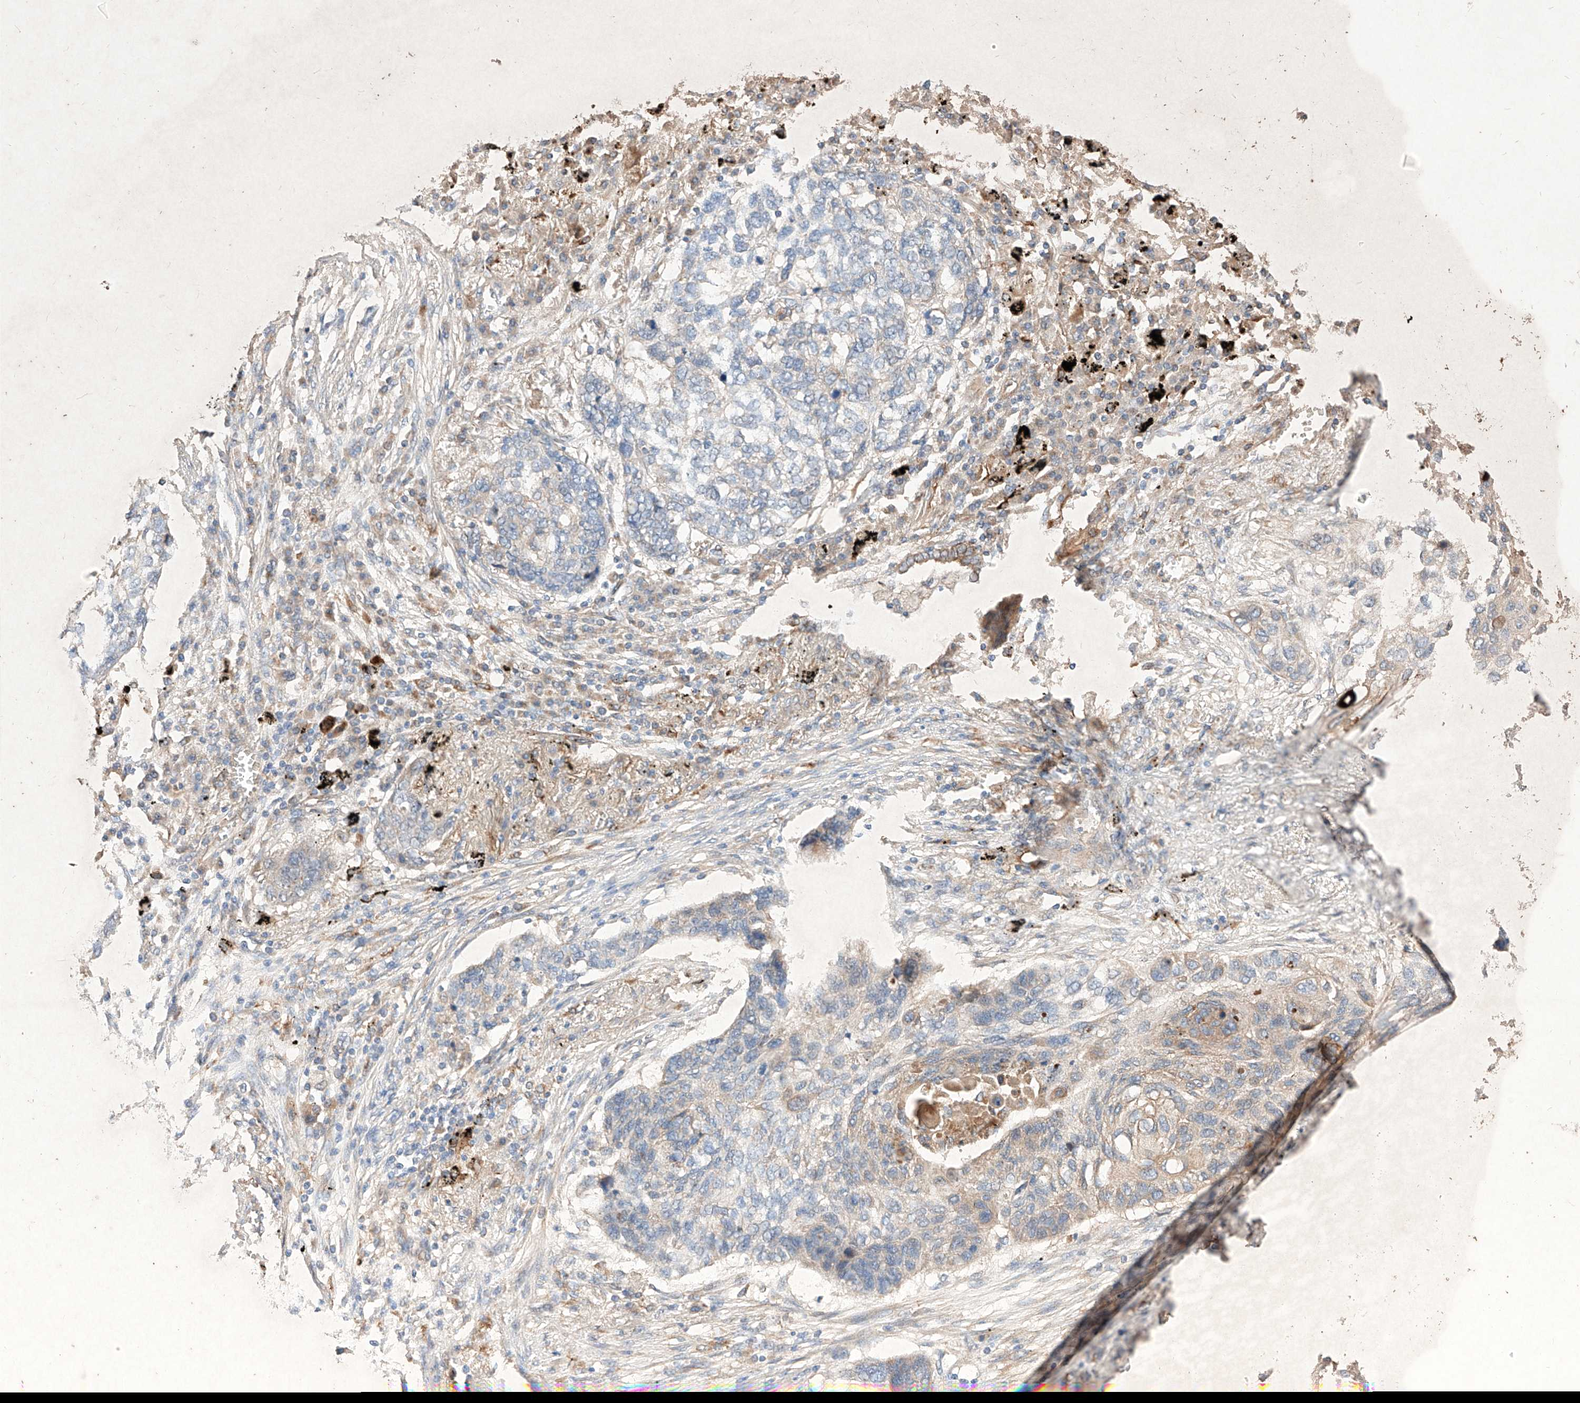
{"staining": {"intensity": "negative", "quantity": "none", "location": "none"}, "tissue": "lung cancer", "cell_type": "Tumor cells", "image_type": "cancer", "snomed": [{"axis": "morphology", "description": "Squamous cell carcinoma, NOS"}, {"axis": "topography", "description": "Lung"}], "caption": "Histopathology image shows no protein positivity in tumor cells of lung squamous cell carcinoma tissue. (Brightfield microscopy of DAB (3,3'-diaminobenzidine) IHC at high magnification).", "gene": "C6orf62", "patient": {"sex": "female", "age": 63}}